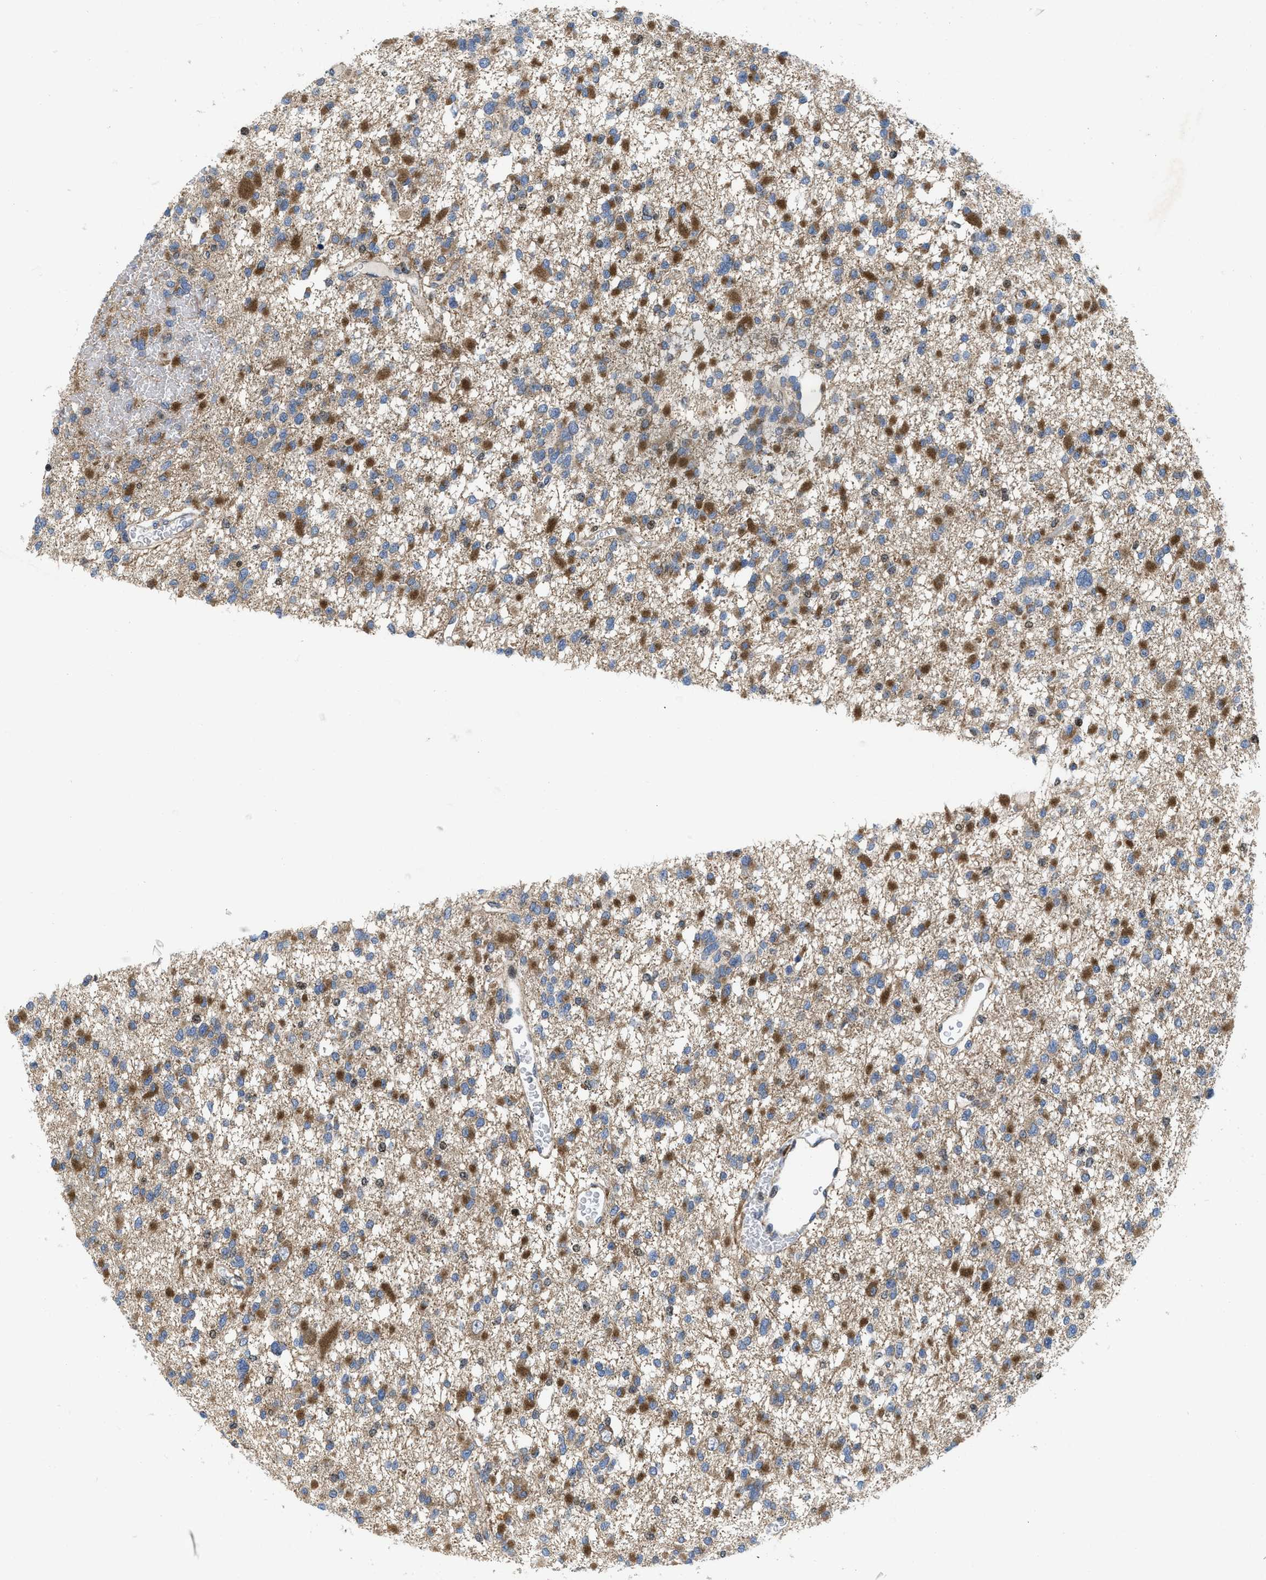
{"staining": {"intensity": "moderate", "quantity": ">75%", "location": "cytoplasmic/membranous"}, "tissue": "glioma", "cell_type": "Tumor cells", "image_type": "cancer", "snomed": [{"axis": "morphology", "description": "Glioma, malignant, Low grade"}, {"axis": "topography", "description": "Brain"}], "caption": "Immunohistochemistry (IHC) staining of glioma, which exhibits medium levels of moderate cytoplasmic/membranous expression in approximately >75% of tumor cells indicating moderate cytoplasmic/membranous protein expression. The staining was performed using DAB (3,3'-diaminobenzidine) (brown) for protein detection and nuclei were counterstained in hematoxylin (blue).", "gene": "PPP2CB", "patient": {"sex": "female", "age": 22}}